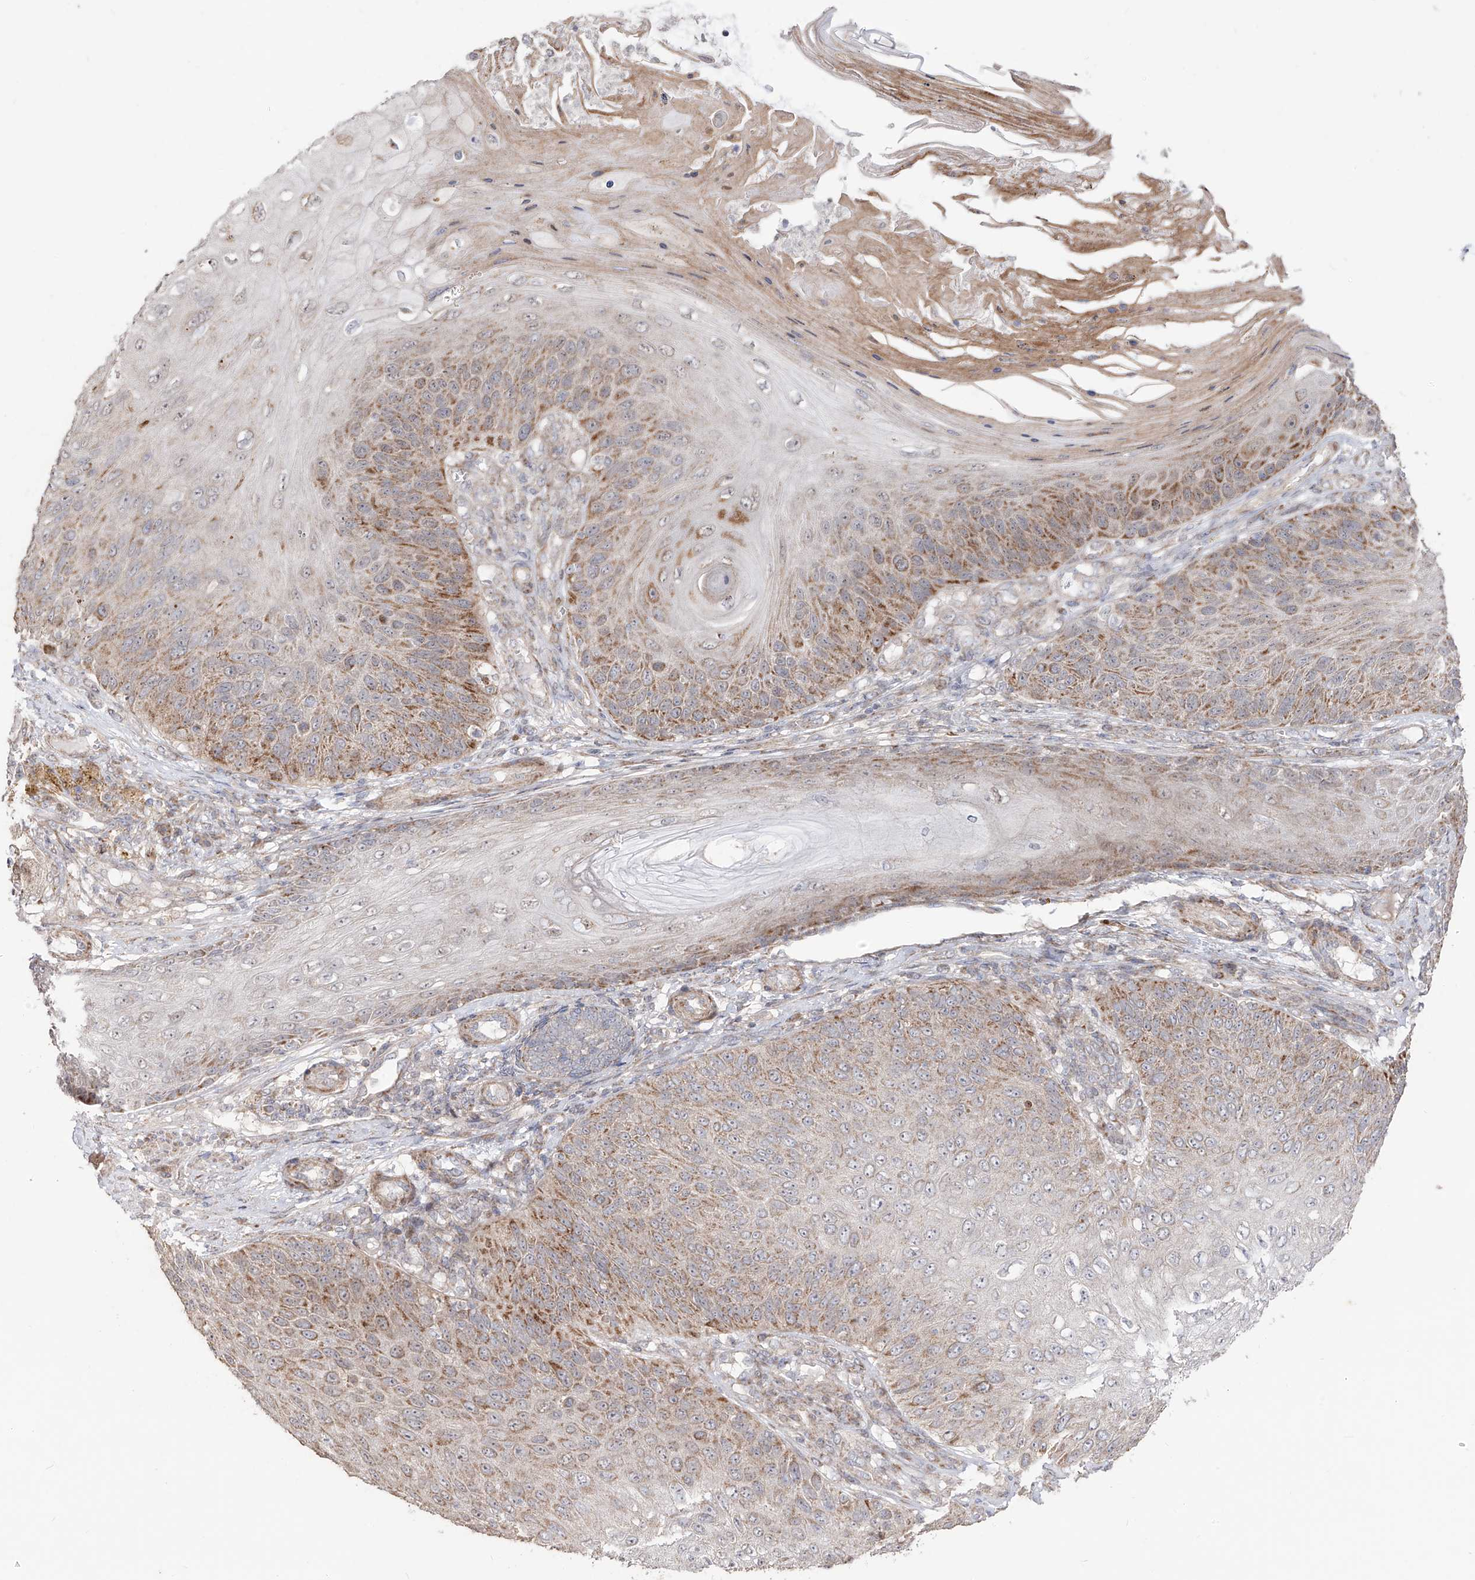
{"staining": {"intensity": "moderate", "quantity": "25%-75%", "location": "cytoplasmic/membranous"}, "tissue": "skin cancer", "cell_type": "Tumor cells", "image_type": "cancer", "snomed": [{"axis": "morphology", "description": "Squamous cell carcinoma, NOS"}, {"axis": "topography", "description": "Skin"}], "caption": "DAB immunohistochemical staining of human skin cancer (squamous cell carcinoma) demonstrates moderate cytoplasmic/membranous protein staining in approximately 25%-75% of tumor cells.", "gene": "YKT6", "patient": {"sex": "female", "age": 88}}